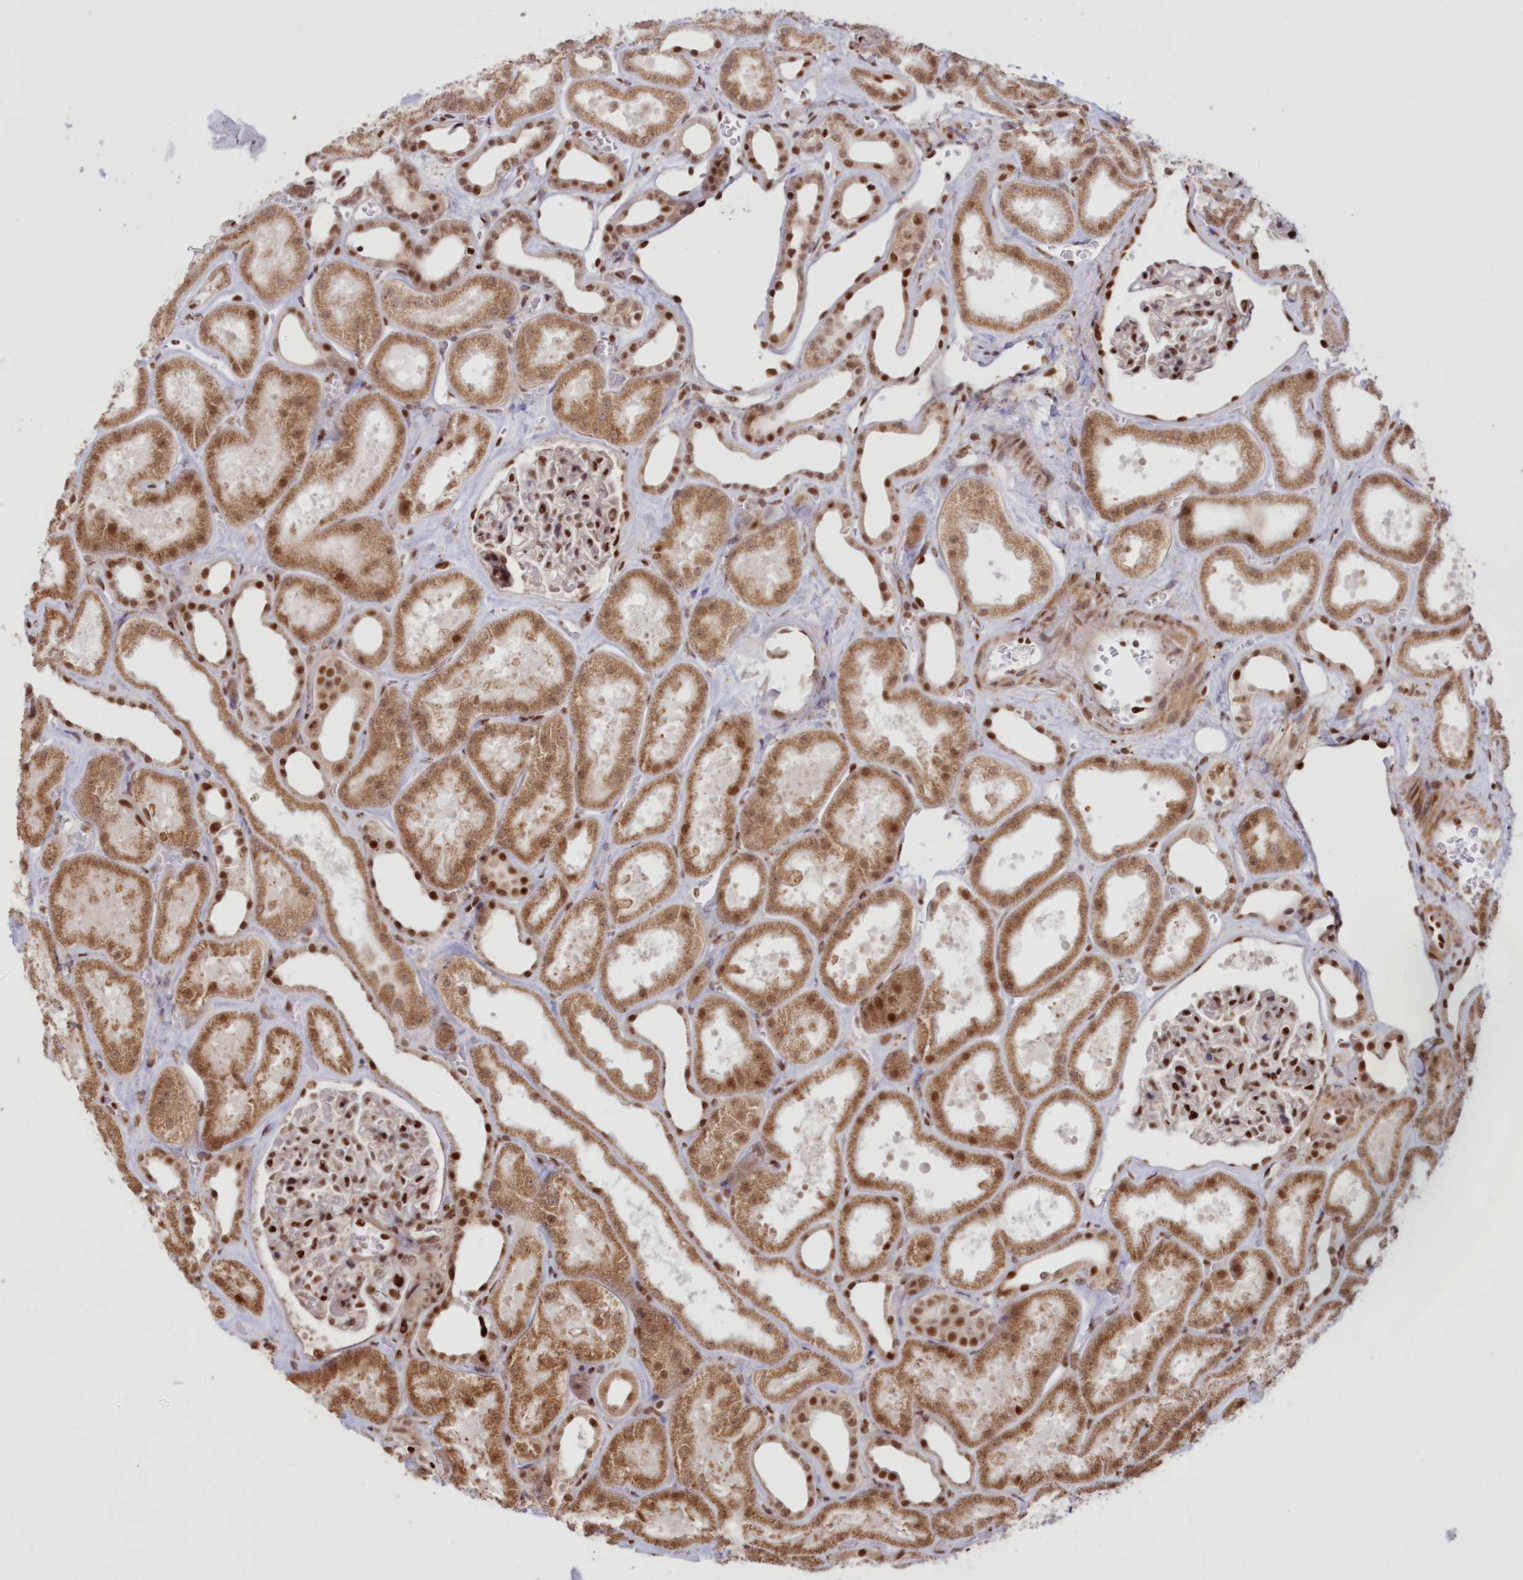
{"staining": {"intensity": "strong", "quantity": ">75%", "location": "nuclear"}, "tissue": "kidney", "cell_type": "Cells in glomeruli", "image_type": "normal", "snomed": [{"axis": "morphology", "description": "Normal tissue, NOS"}, {"axis": "morphology", "description": "Adenocarcinoma, NOS"}, {"axis": "topography", "description": "Kidney"}], "caption": "Protein analysis of unremarkable kidney exhibits strong nuclear positivity in approximately >75% of cells in glomeruli.", "gene": "POLR2B", "patient": {"sex": "female", "age": 68}}